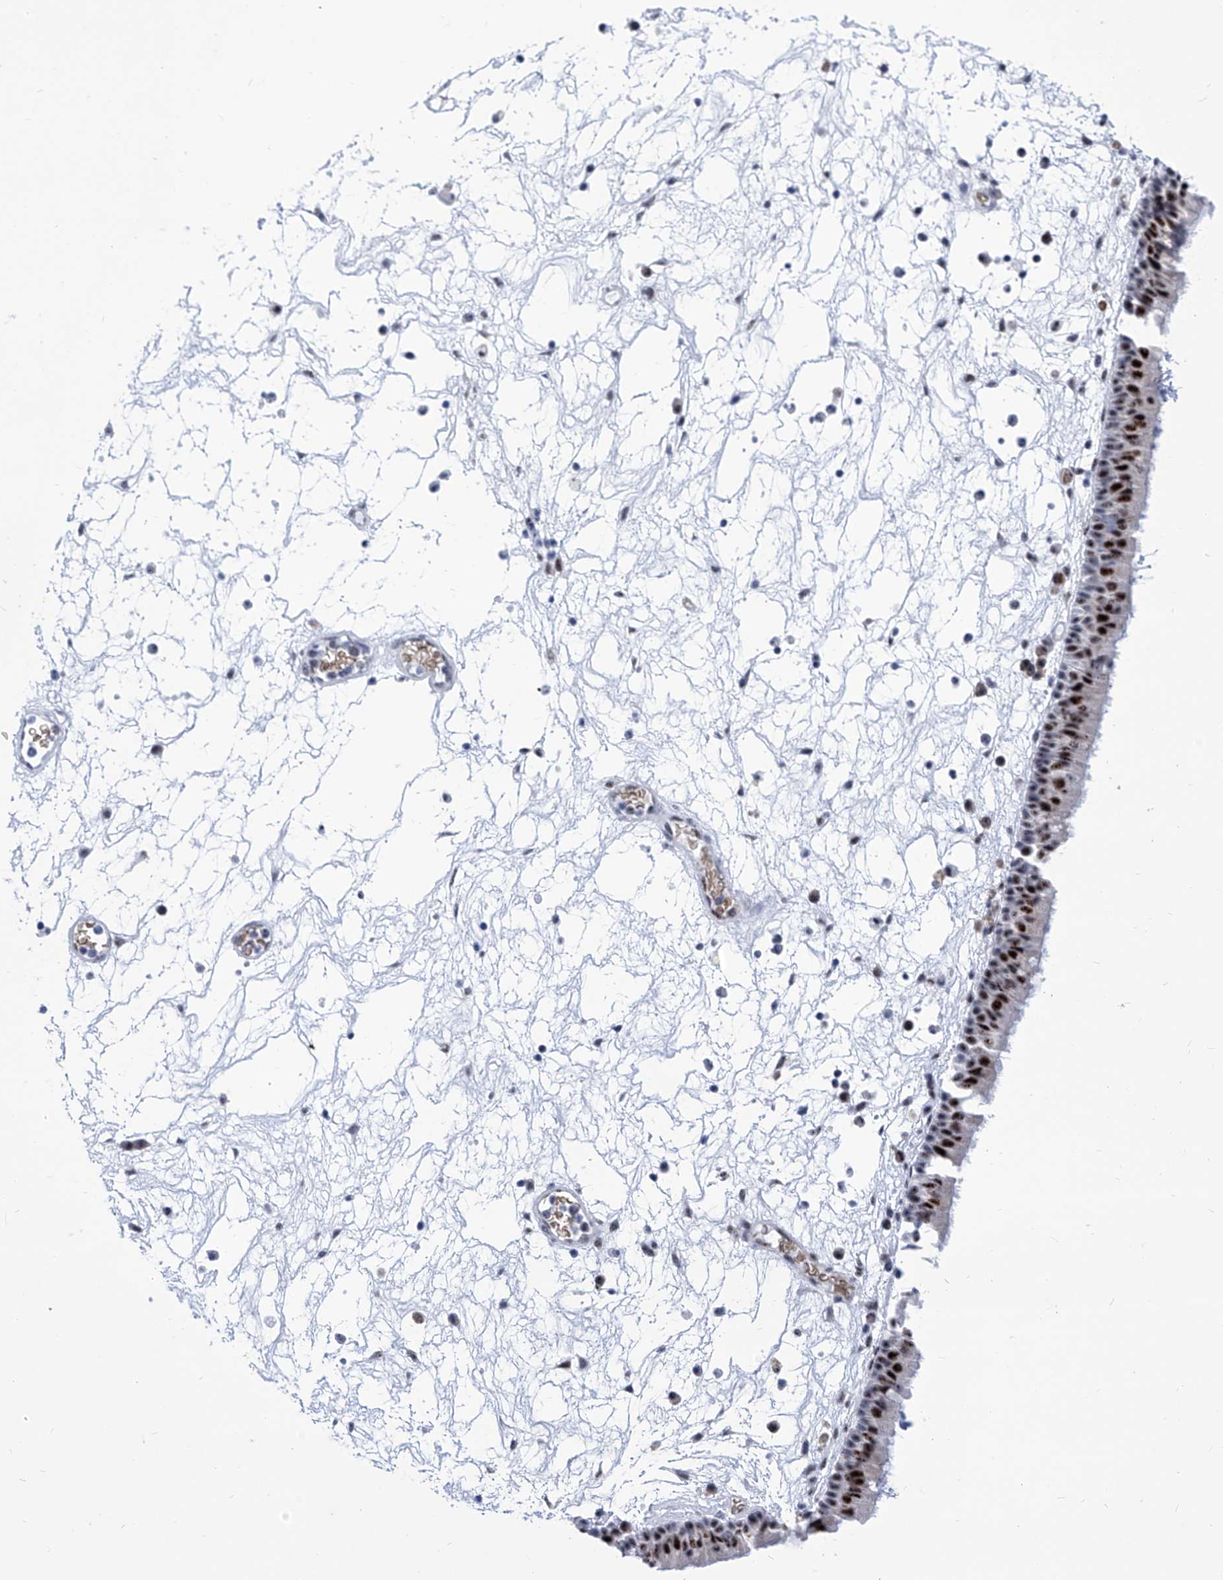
{"staining": {"intensity": "strong", "quantity": "25%-75%", "location": "nuclear"}, "tissue": "nasopharynx", "cell_type": "Respiratory epithelial cells", "image_type": "normal", "snomed": [{"axis": "morphology", "description": "Normal tissue, NOS"}, {"axis": "morphology", "description": "Inflammation, NOS"}, {"axis": "morphology", "description": "Malignant melanoma, Metastatic site"}, {"axis": "topography", "description": "Nasopharynx"}], "caption": "Protein expression by immunohistochemistry reveals strong nuclear positivity in approximately 25%-75% of respiratory epithelial cells in unremarkable nasopharynx.", "gene": "SART1", "patient": {"sex": "male", "age": 70}}